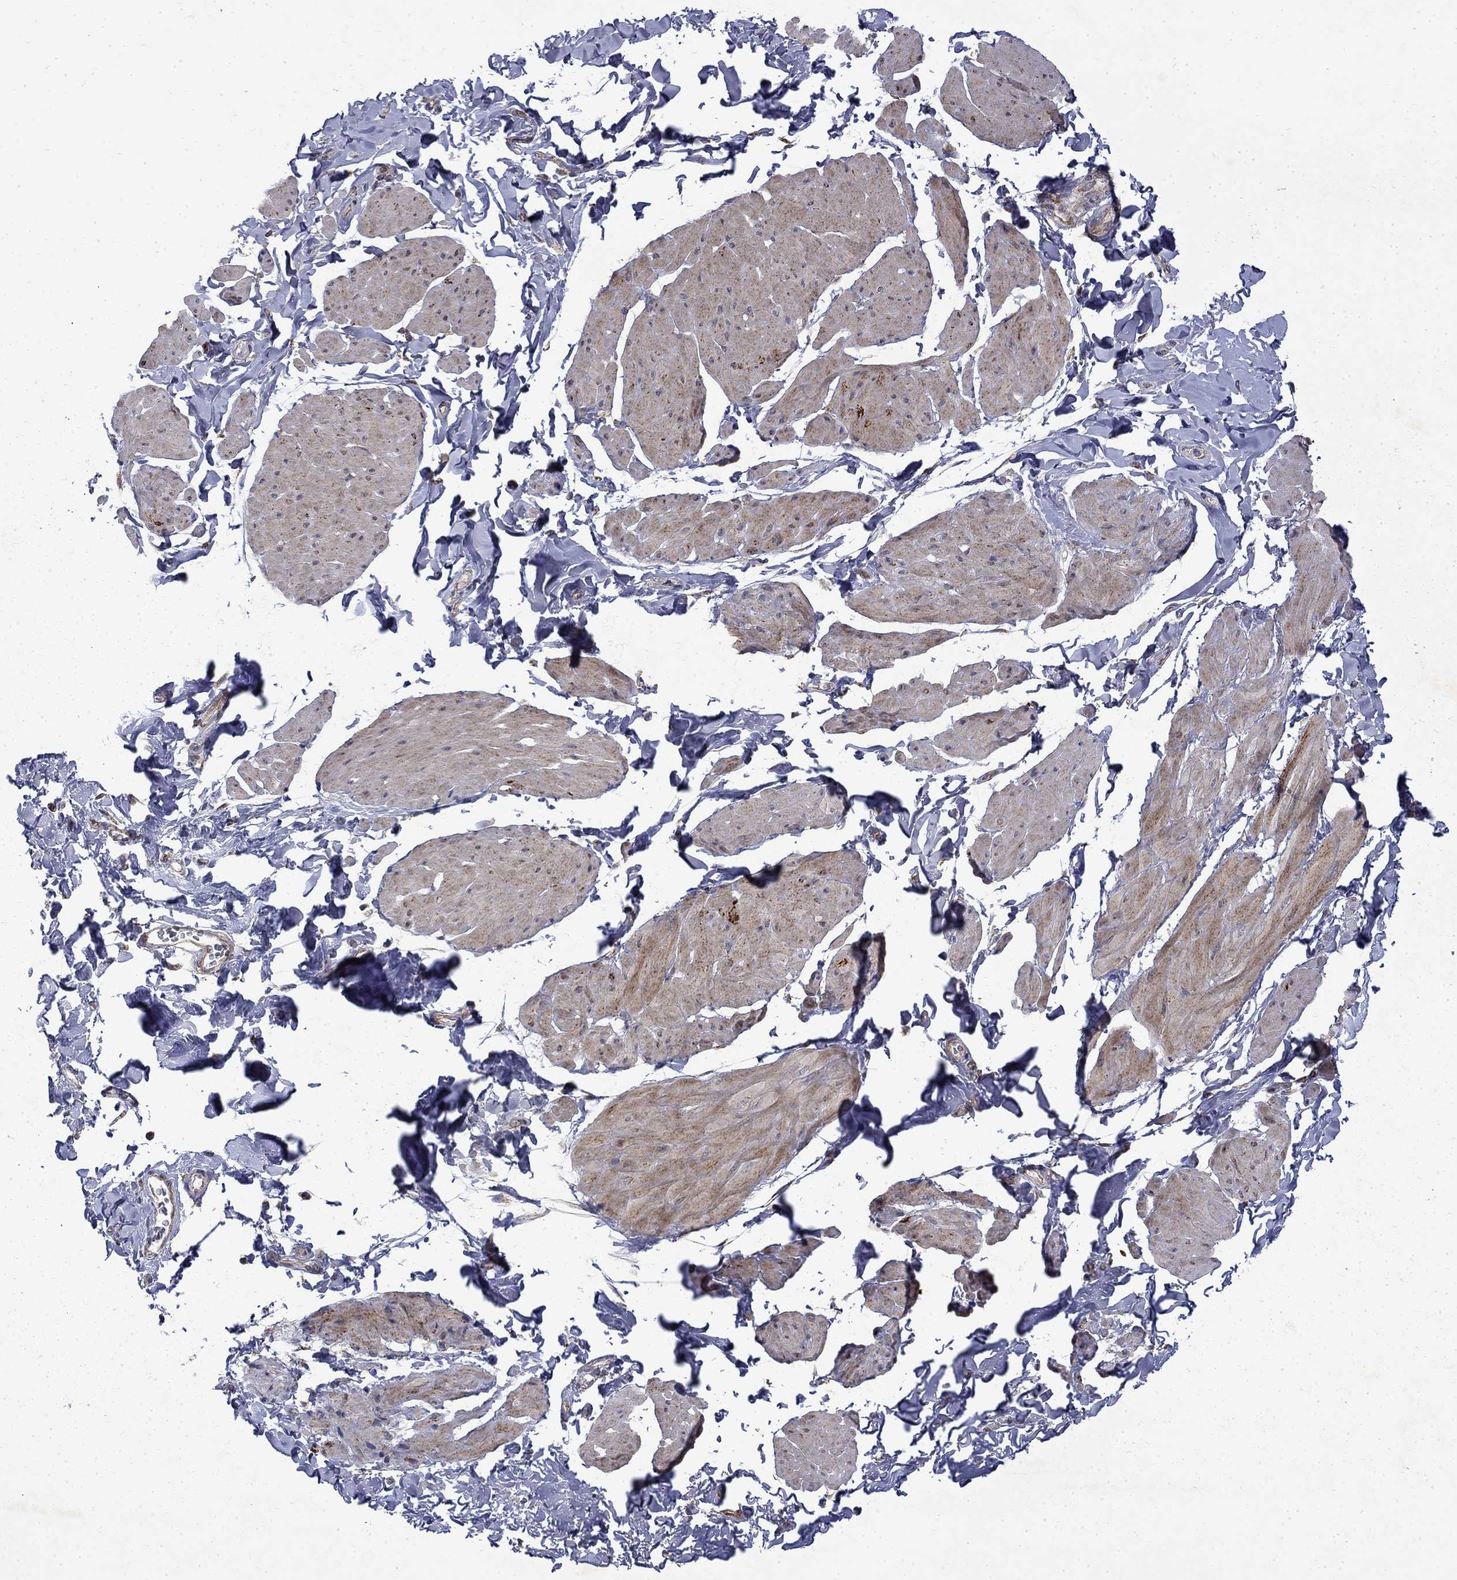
{"staining": {"intensity": "weak", "quantity": "25%-75%", "location": "cytoplasmic/membranous"}, "tissue": "smooth muscle", "cell_type": "Smooth muscle cells", "image_type": "normal", "snomed": [{"axis": "morphology", "description": "Normal tissue, NOS"}, {"axis": "topography", "description": "Adipose tissue"}, {"axis": "topography", "description": "Smooth muscle"}, {"axis": "topography", "description": "Peripheral nerve tissue"}], "caption": "Protein staining of normal smooth muscle demonstrates weak cytoplasmic/membranous positivity in about 25%-75% of smooth muscle cells. (IHC, brightfield microscopy, high magnification).", "gene": "PCBP3", "patient": {"sex": "male", "age": 83}}